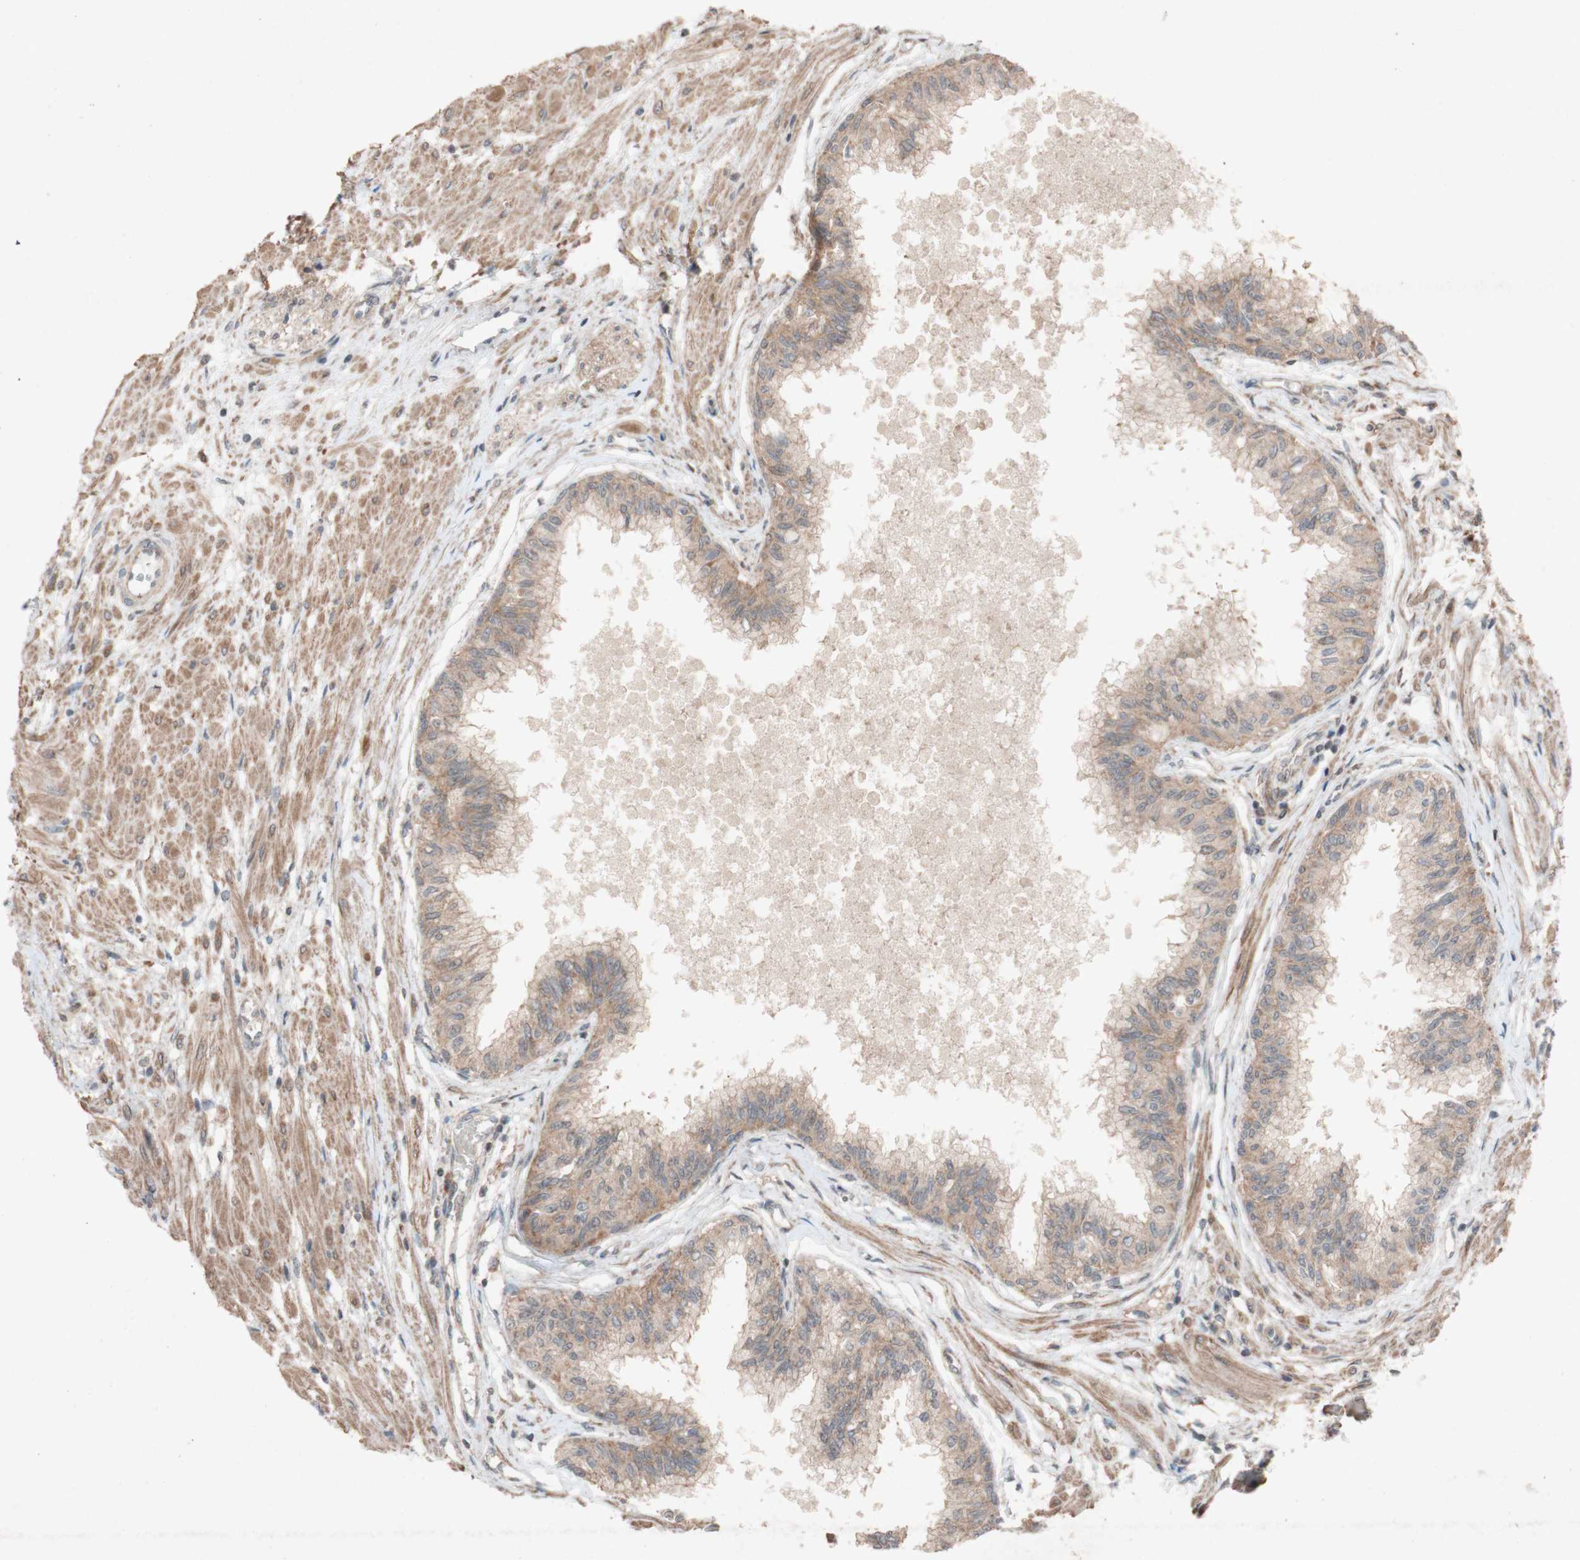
{"staining": {"intensity": "moderate", "quantity": ">75%", "location": "cytoplasmic/membranous"}, "tissue": "prostate", "cell_type": "Glandular cells", "image_type": "normal", "snomed": [{"axis": "morphology", "description": "Normal tissue, NOS"}, {"axis": "topography", "description": "Prostate"}, {"axis": "topography", "description": "Seminal veicle"}], "caption": "This photomicrograph demonstrates immunohistochemistry (IHC) staining of benign human prostate, with medium moderate cytoplasmic/membranous staining in about >75% of glandular cells.", "gene": "ATP6V1F", "patient": {"sex": "male", "age": 60}}